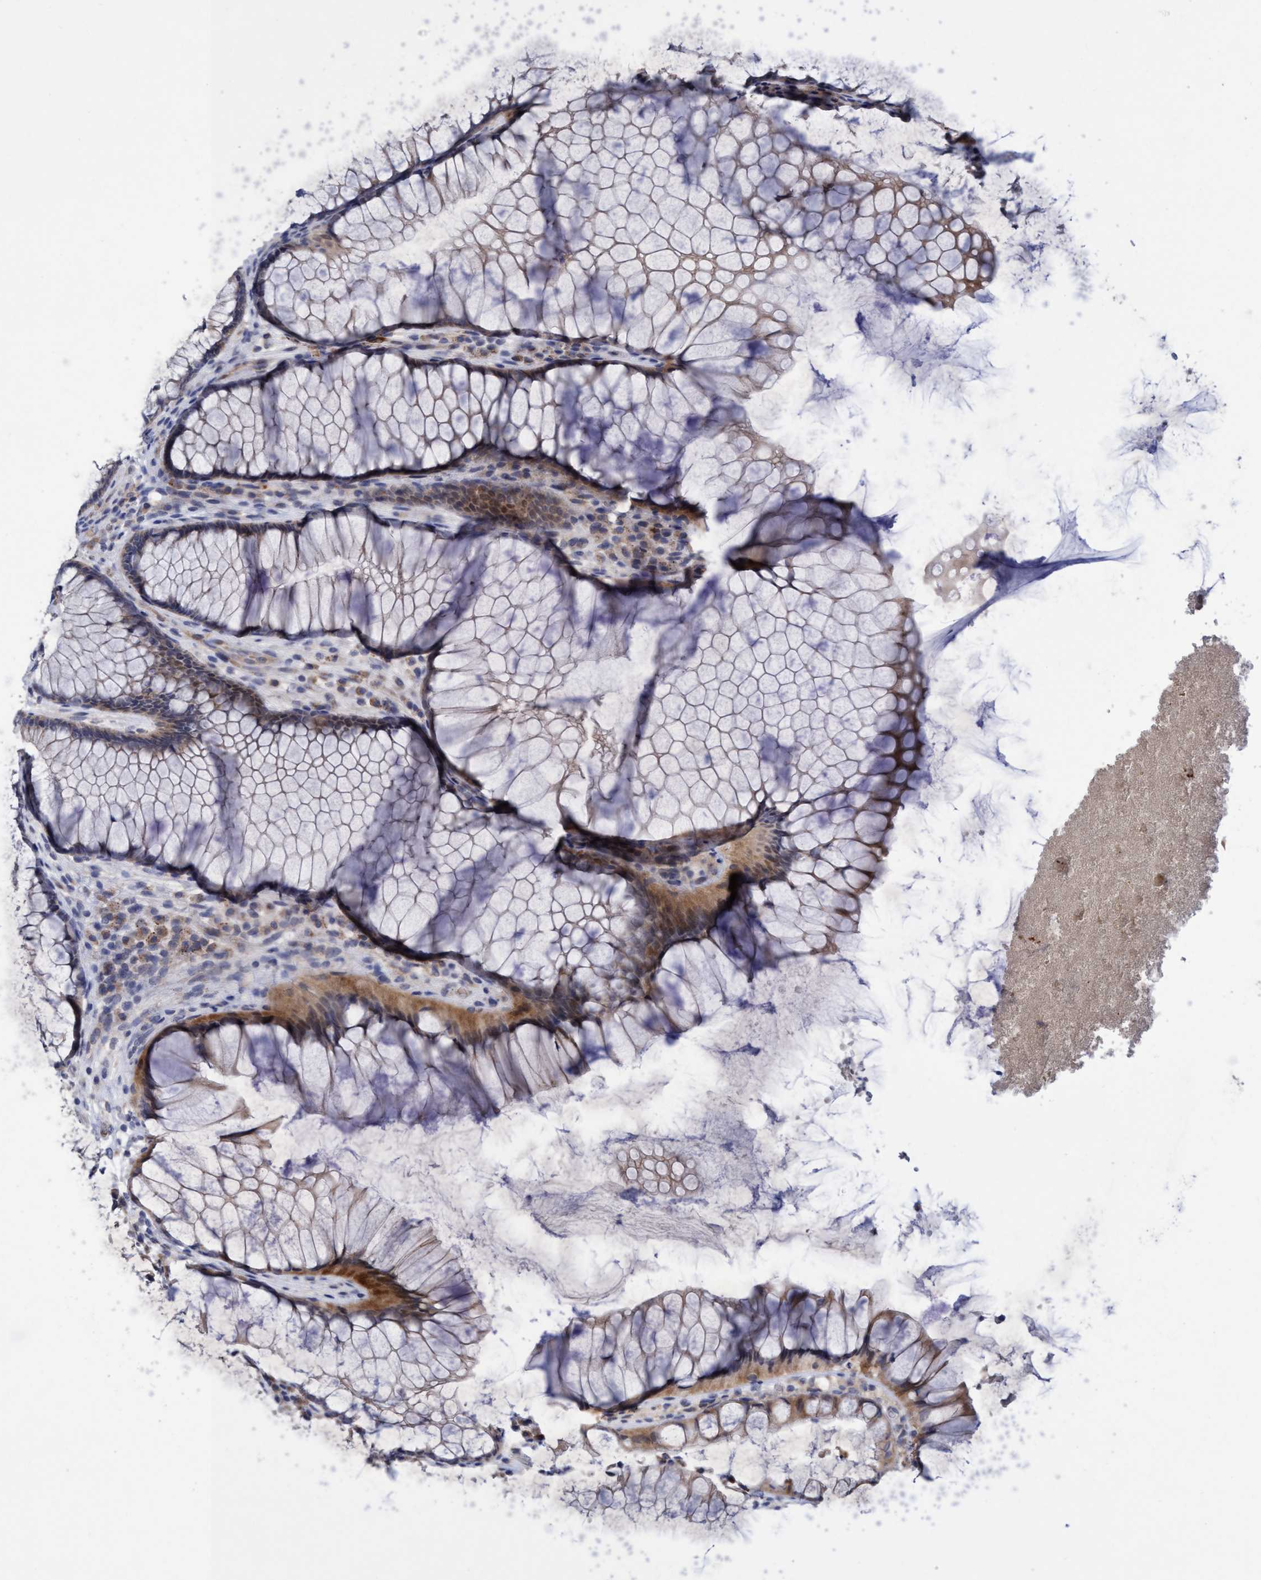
{"staining": {"intensity": "weak", "quantity": ">75%", "location": "cytoplasmic/membranous"}, "tissue": "rectum", "cell_type": "Glandular cells", "image_type": "normal", "snomed": [{"axis": "morphology", "description": "Normal tissue, NOS"}, {"axis": "topography", "description": "Rectum"}], "caption": "Weak cytoplasmic/membranous expression is appreciated in approximately >75% of glandular cells in normal rectum. (DAB (3,3'-diaminobenzidine) = brown stain, brightfield microscopy at high magnification).", "gene": "SEMA4D", "patient": {"sex": "male", "age": 51}}